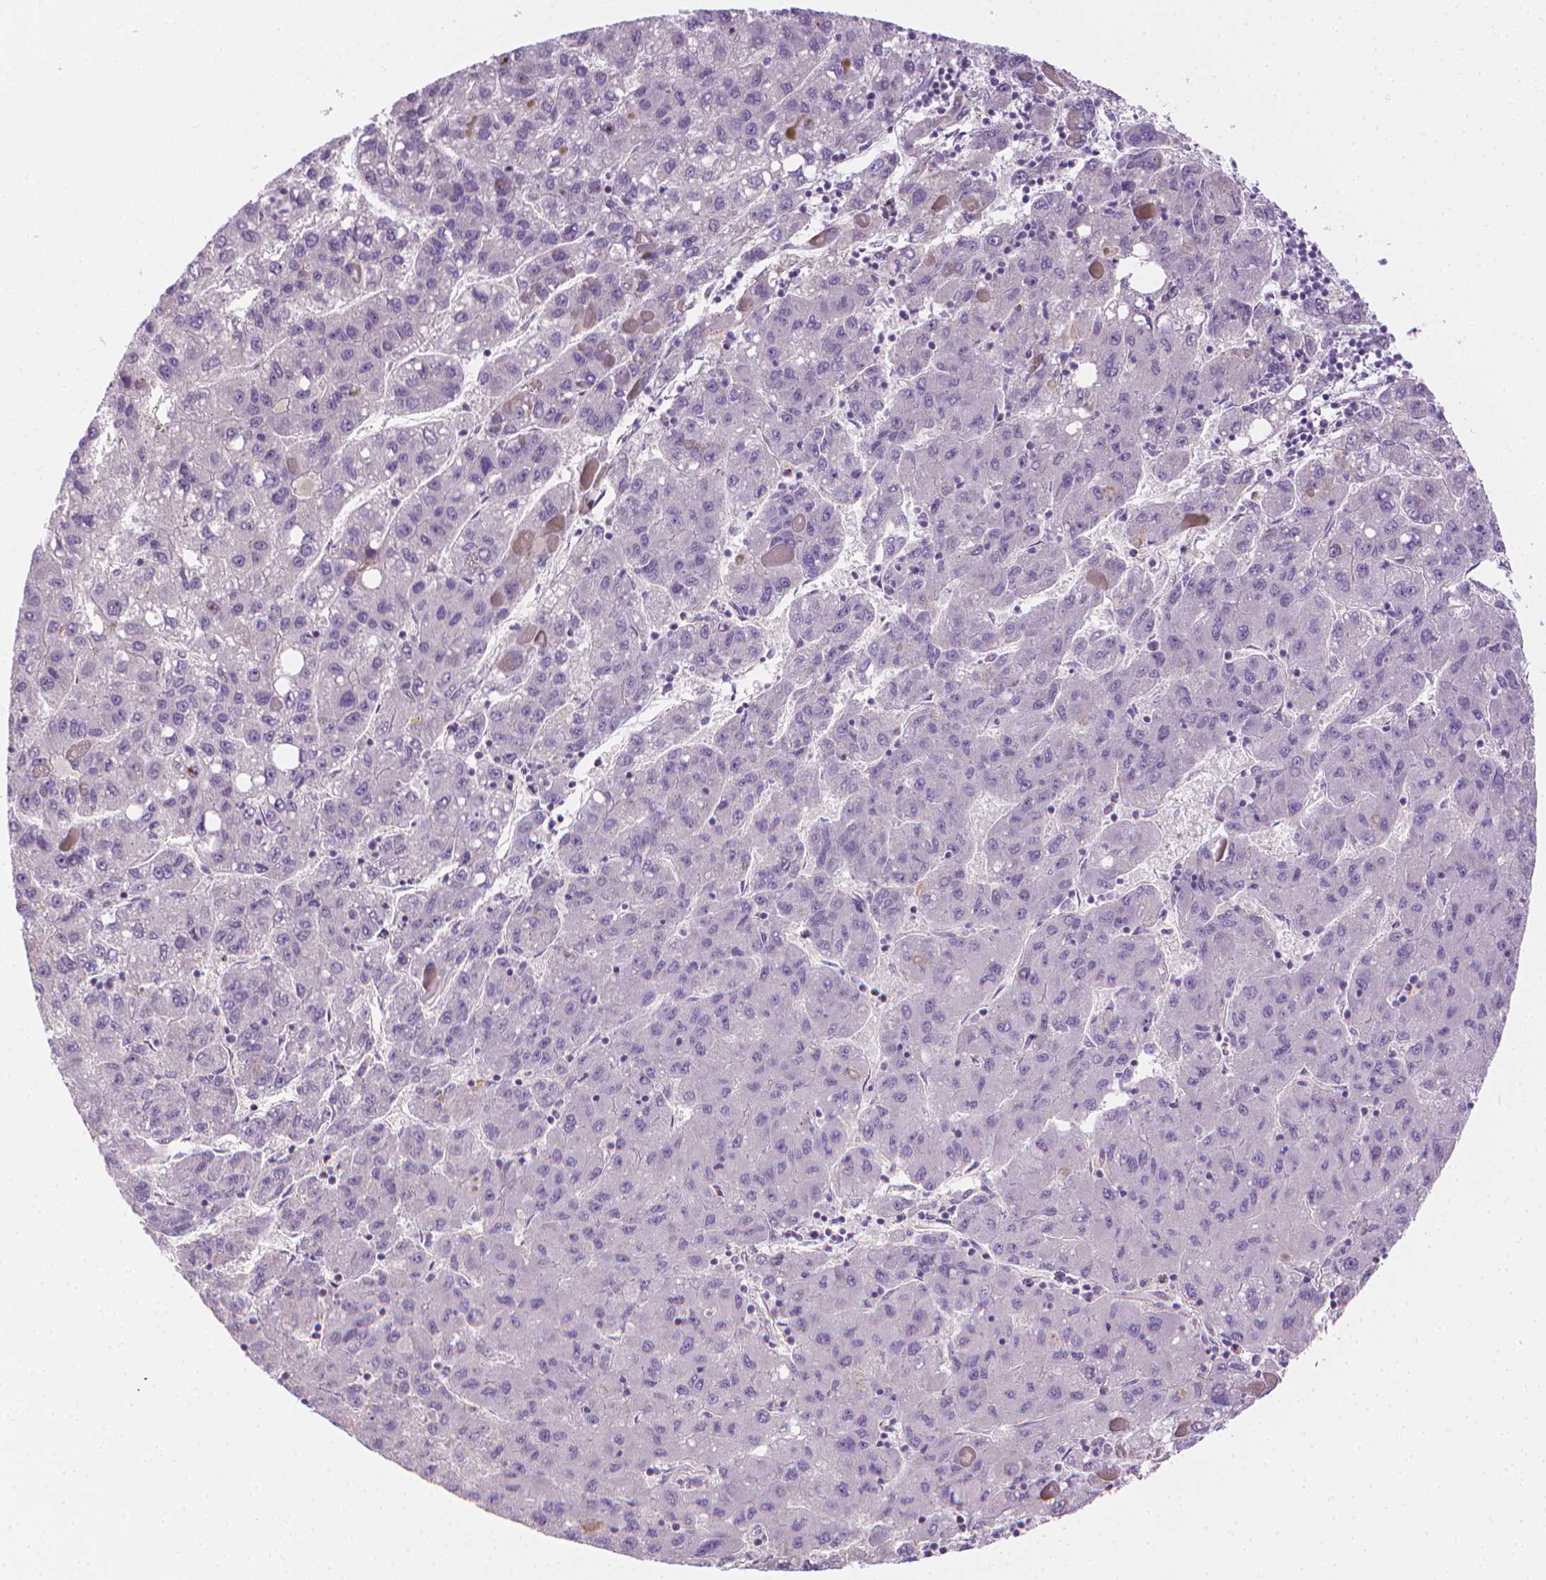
{"staining": {"intensity": "negative", "quantity": "none", "location": "none"}, "tissue": "liver cancer", "cell_type": "Tumor cells", "image_type": "cancer", "snomed": [{"axis": "morphology", "description": "Carcinoma, Hepatocellular, NOS"}, {"axis": "topography", "description": "Liver"}], "caption": "Micrograph shows no significant protein staining in tumor cells of hepatocellular carcinoma (liver).", "gene": "NCAN", "patient": {"sex": "female", "age": 82}}